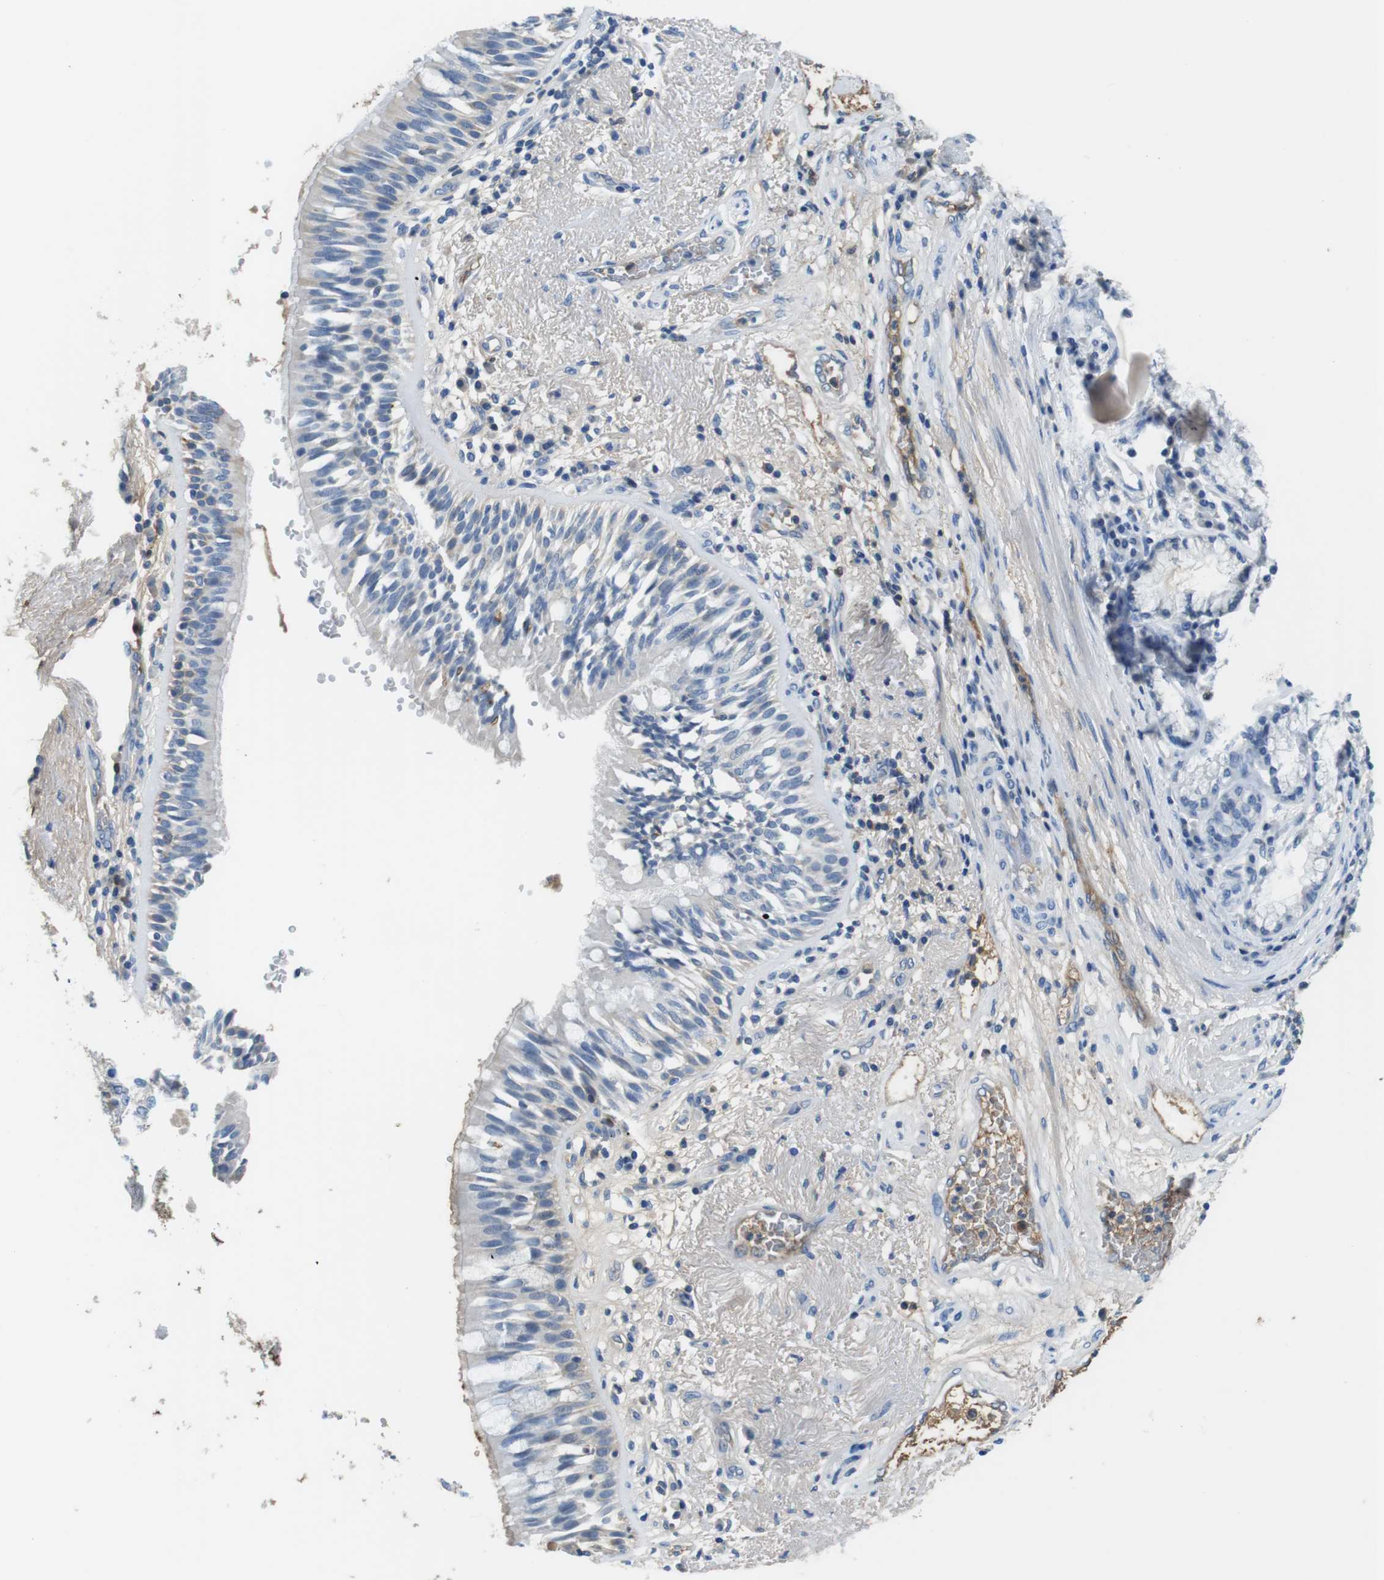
{"staining": {"intensity": "strong", "quantity": "<25%", "location": "cytoplasmic/membranous"}, "tissue": "bronchus", "cell_type": "Respiratory epithelial cells", "image_type": "normal", "snomed": [{"axis": "morphology", "description": "Normal tissue, NOS"}, {"axis": "morphology", "description": "Adenocarcinoma, NOS"}, {"axis": "morphology", "description": "Adenocarcinoma, metastatic, NOS"}, {"axis": "topography", "description": "Lymph node"}, {"axis": "topography", "description": "Bronchus"}, {"axis": "topography", "description": "Lung"}], "caption": "Approximately <25% of respiratory epithelial cells in benign bronchus exhibit strong cytoplasmic/membranous protein positivity as visualized by brown immunohistochemical staining.", "gene": "TMPRSS15", "patient": {"sex": "female", "age": 54}}